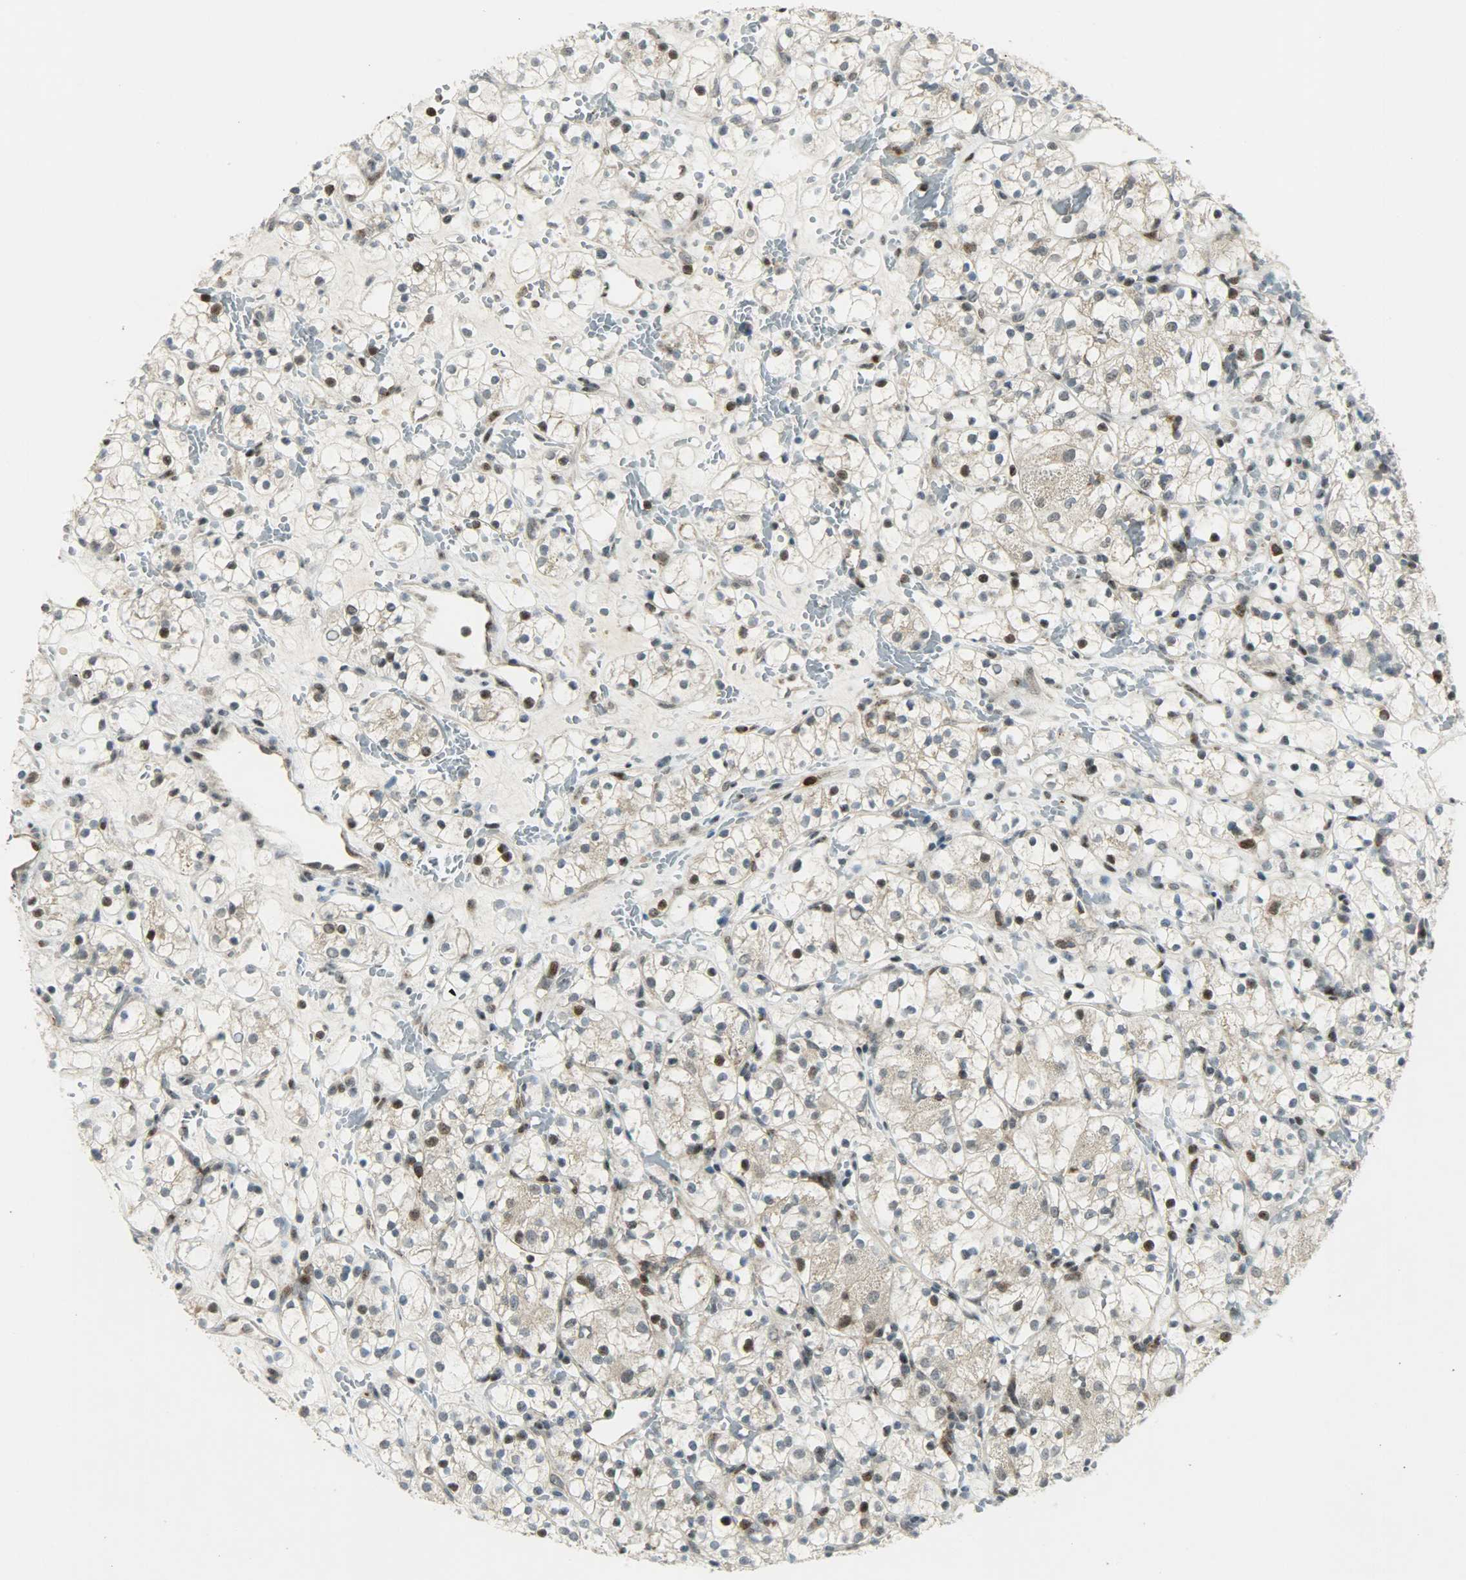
{"staining": {"intensity": "weak", "quantity": "<25%", "location": "nuclear"}, "tissue": "renal cancer", "cell_type": "Tumor cells", "image_type": "cancer", "snomed": [{"axis": "morphology", "description": "Adenocarcinoma, NOS"}, {"axis": "topography", "description": "Kidney"}], "caption": "Immunohistochemistry of human renal cancer (adenocarcinoma) displays no expression in tumor cells. (Stains: DAB immunohistochemistry with hematoxylin counter stain, Microscopy: brightfield microscopy at high magnification).", "gene": "IL15", "patient": {"sex": "female", "age": 60}}